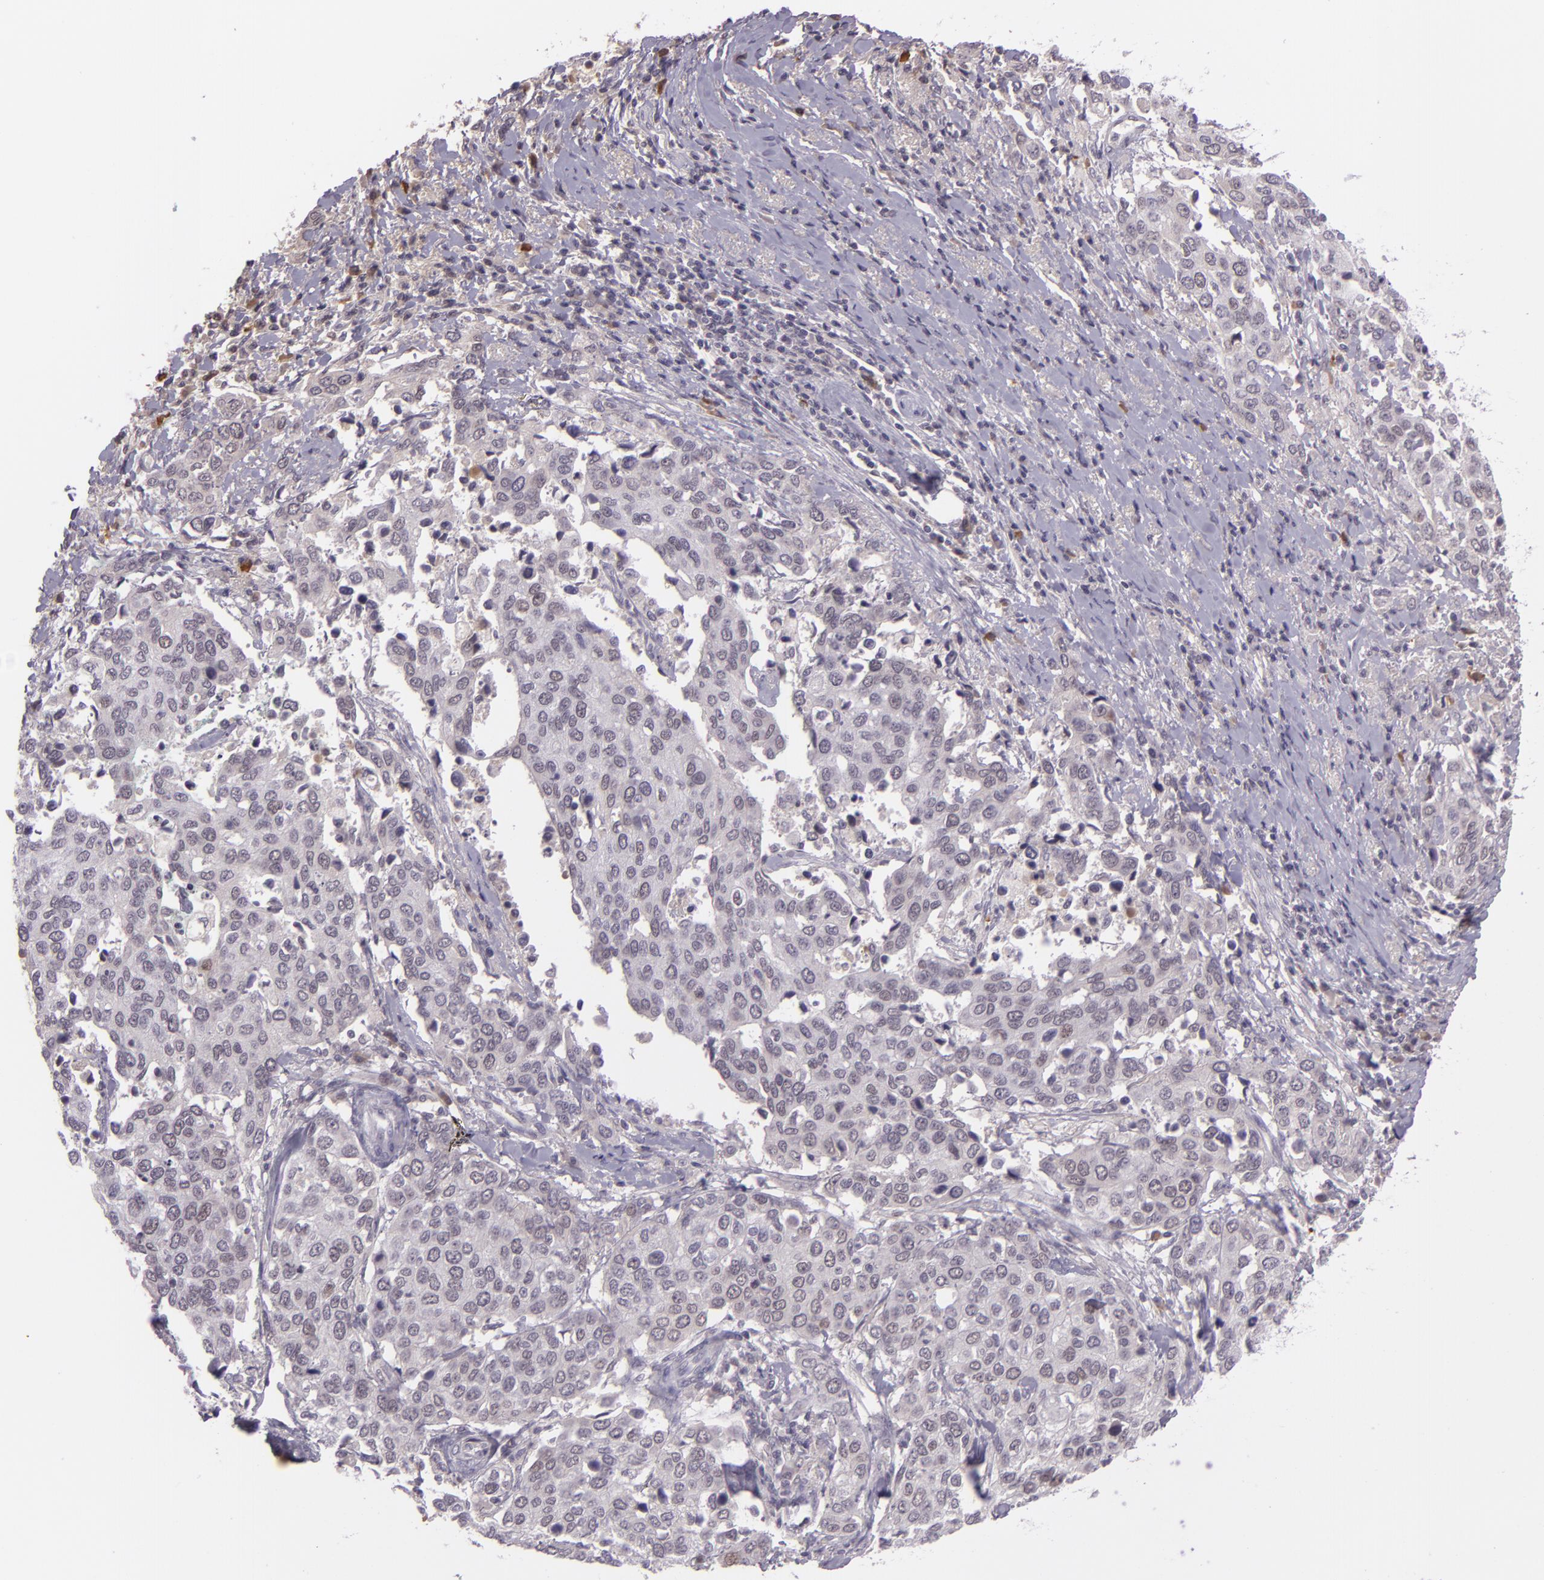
{"staining": {"intensity": "negative", "quantity": "none", "location": "none"}, "tissue": "cervical cancer", "cell_type": "Tumor cells", "image_type": "cancer", "snomed": [{"axis": "morphology", "description": "Squamous cell carcinoma, NOS"}, {"axis": "topography", "description": "Cervix"}], "caption": "Immunohistochemistry (IHC) of human cervical cancer (squamous cell carcinoma) reveals no staining in tumor cells.", "gene": "CHEK2", "patient": {"sex": "female", "age": 54}}